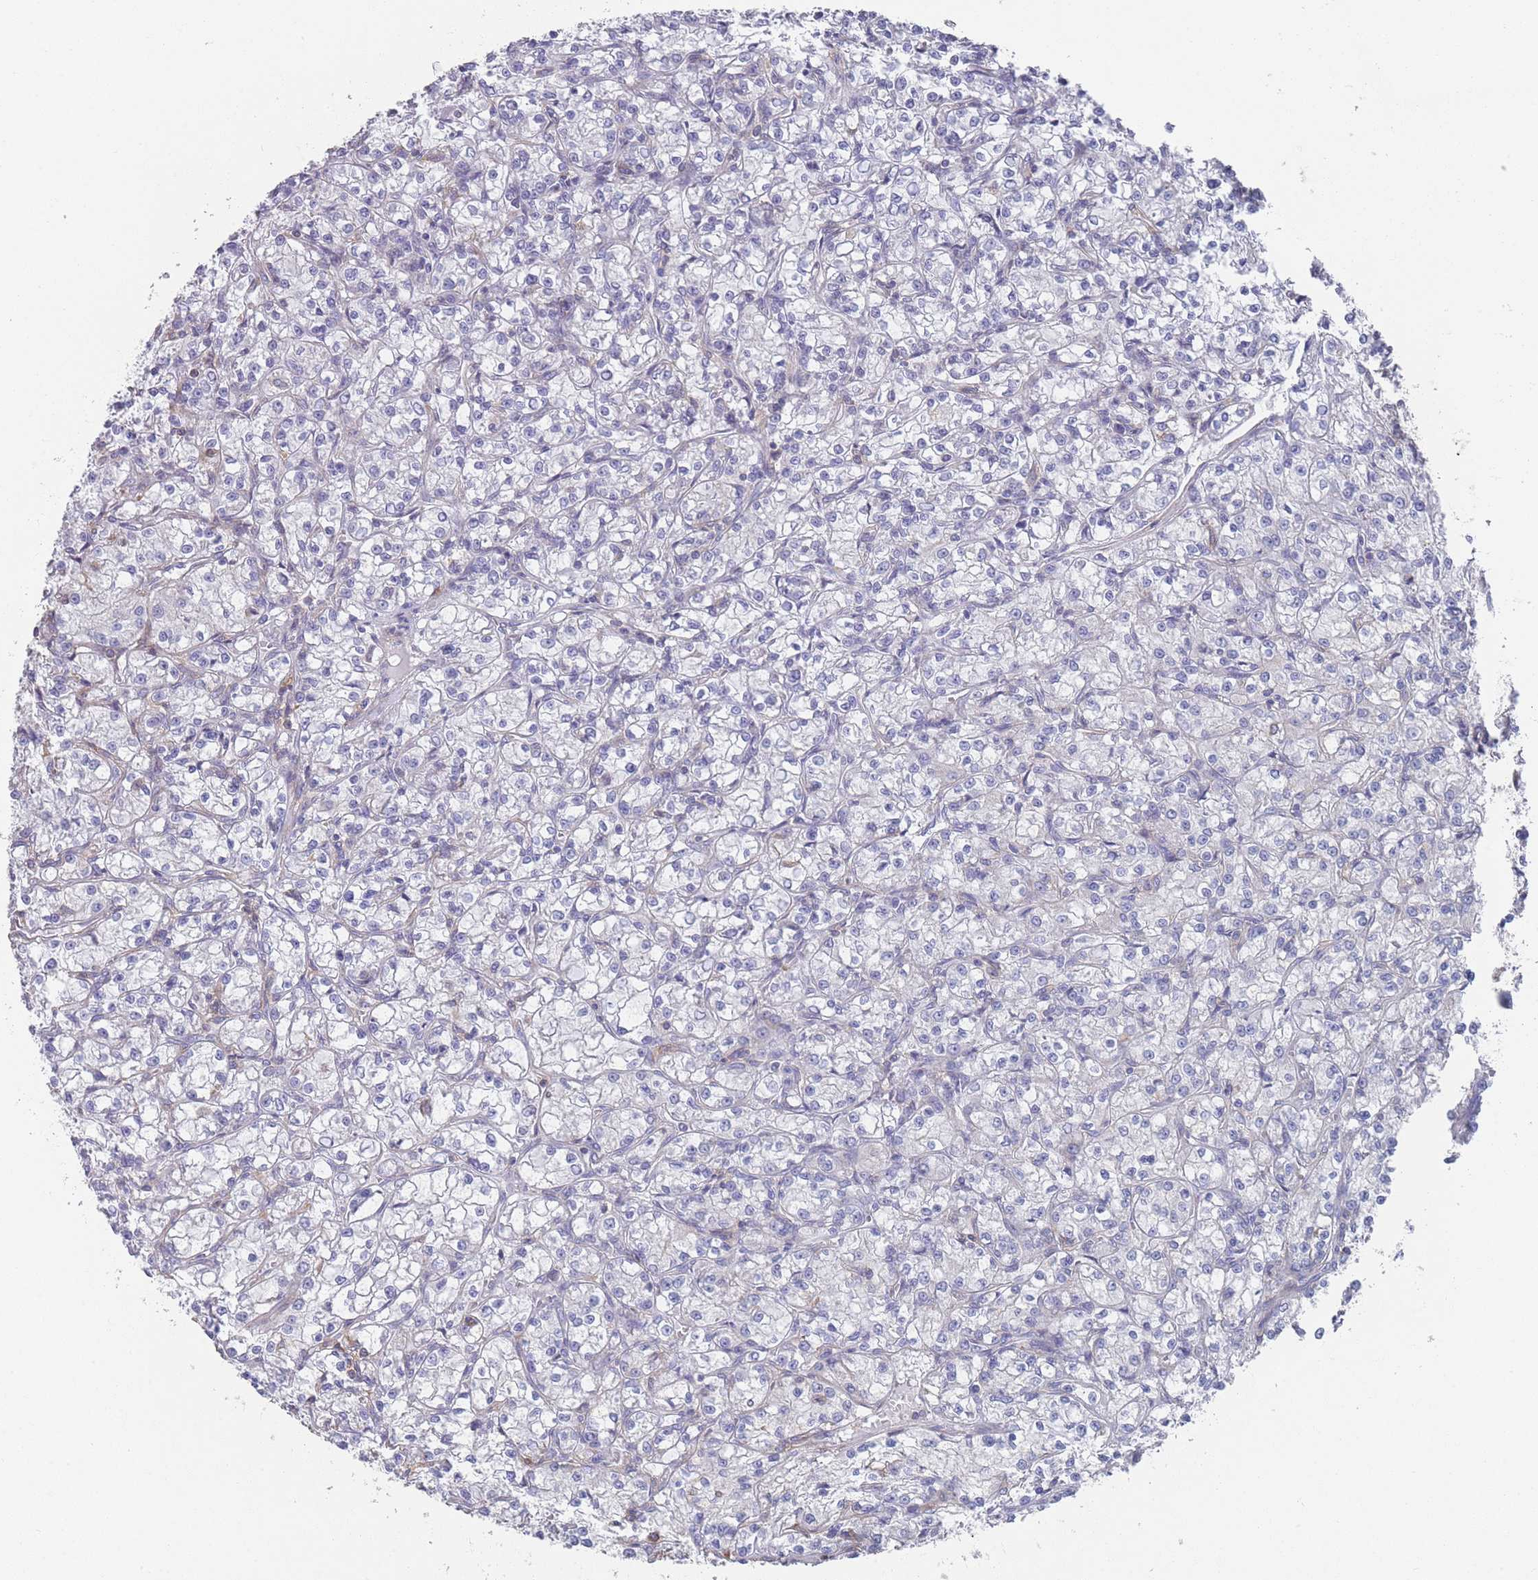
{"staining": {"intensity": "negative", "quantity": "none", "location": "none"}, "tissue": "renal cancer", "cell_type": "Tumor cells", "image_type": "cancer", "snomed": [{"axis": "morphology", "description": "Adenocarcinoma, NOS"}, {"axis": "topography", "description": "Kidney"}], "caption": "Human adenocarcinoma (renal) stained for a protein using immunohistochemistry (IHC) exhibits no expression in tumor cells.", "gene": "SCCPDH", "patient": {"sex": "female", "age": 59}}